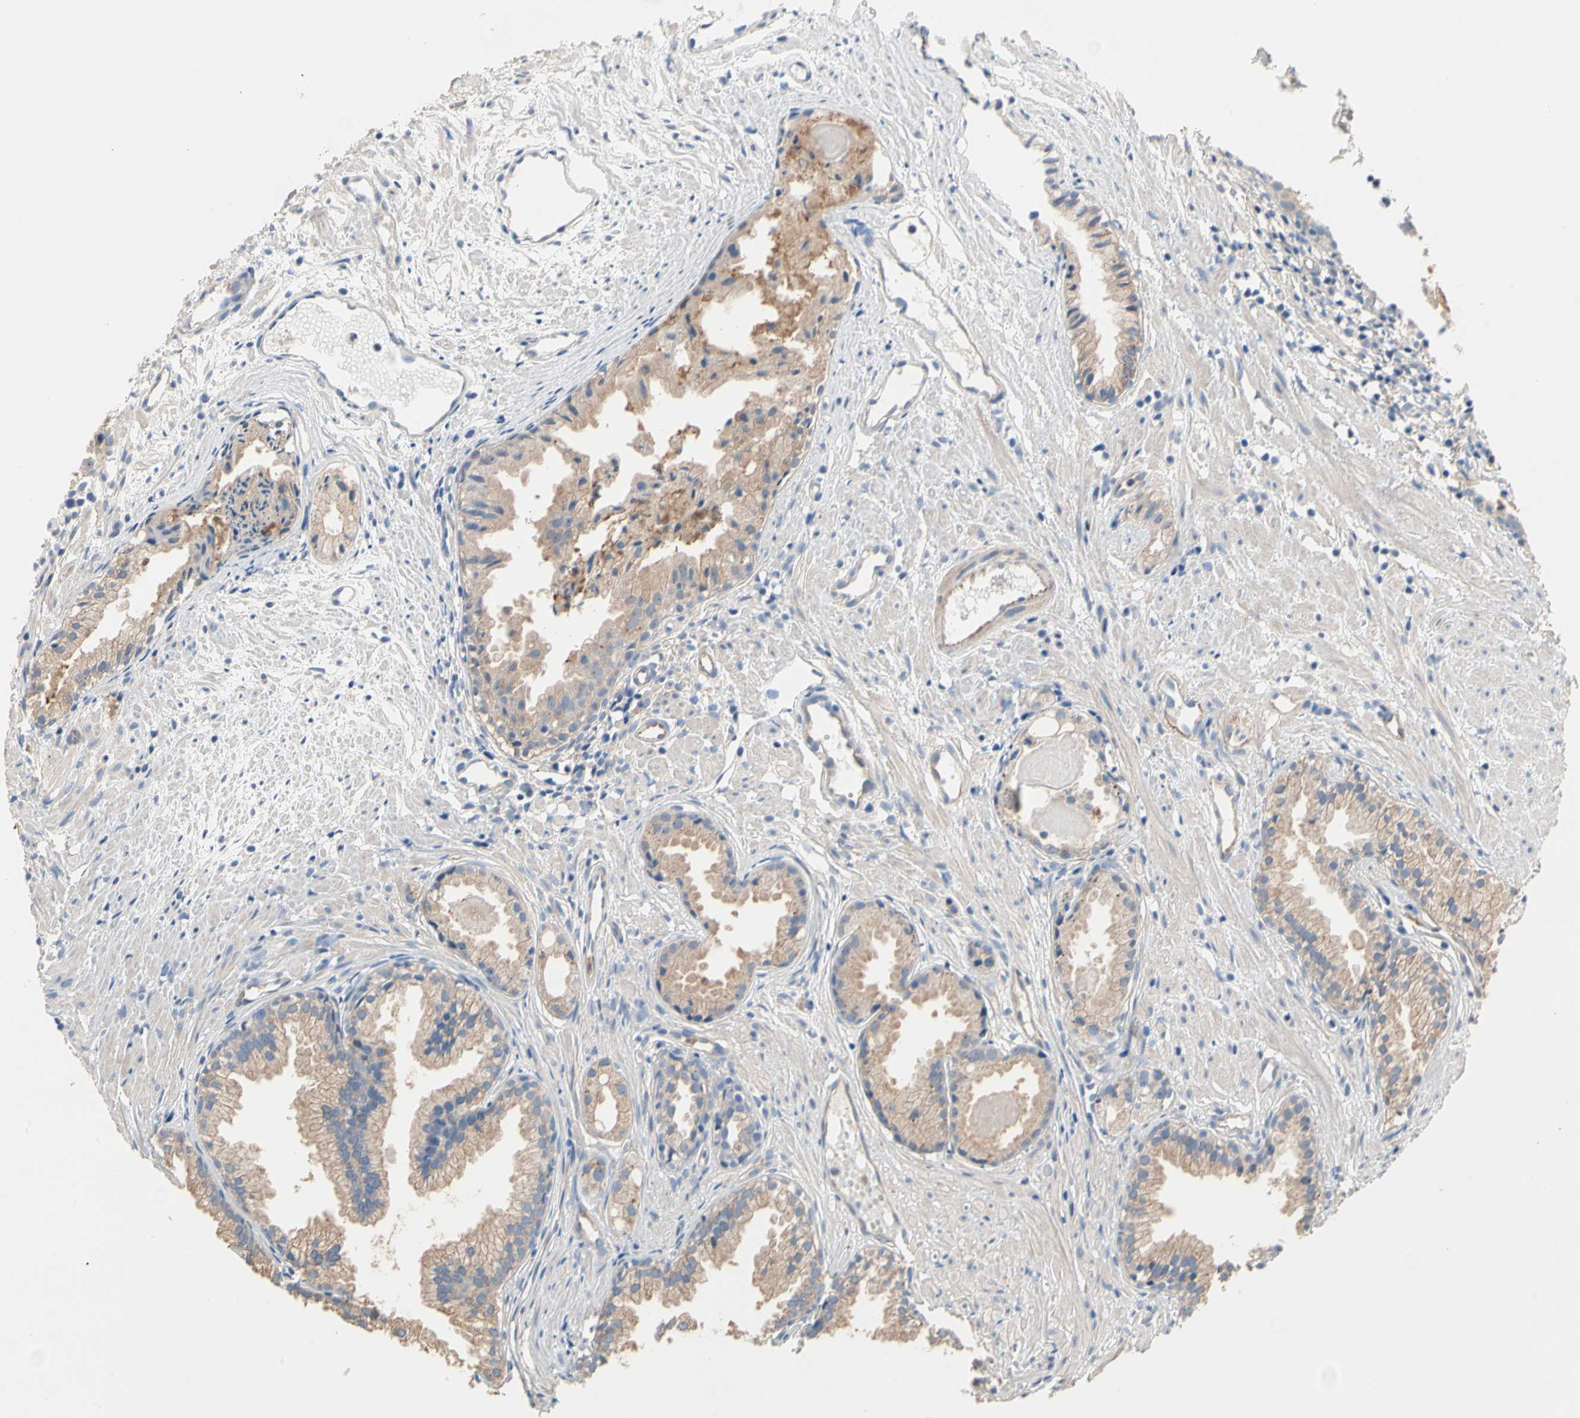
{"staining": {"intensity": "weak", "quantity": ">75%", "location": "cytoplasmic/membranous"}, "tissue": "prostate cancer", "cell_type": "Tumor cells", "image_type": "cancer", "snomed": [{"axis": "morphology", "description": "Adenocarcinoma, Low grade"}, {"axis": "topography", "description": "Prostate"}], "caption": "Immunohistochemical staining of human prostate cancer displays weak cytoplasmic/membranous protein staining in approximately >75% of tumor cells.", "gene": "BBOX1", "patient": {"sex": "male", "age": 72}}